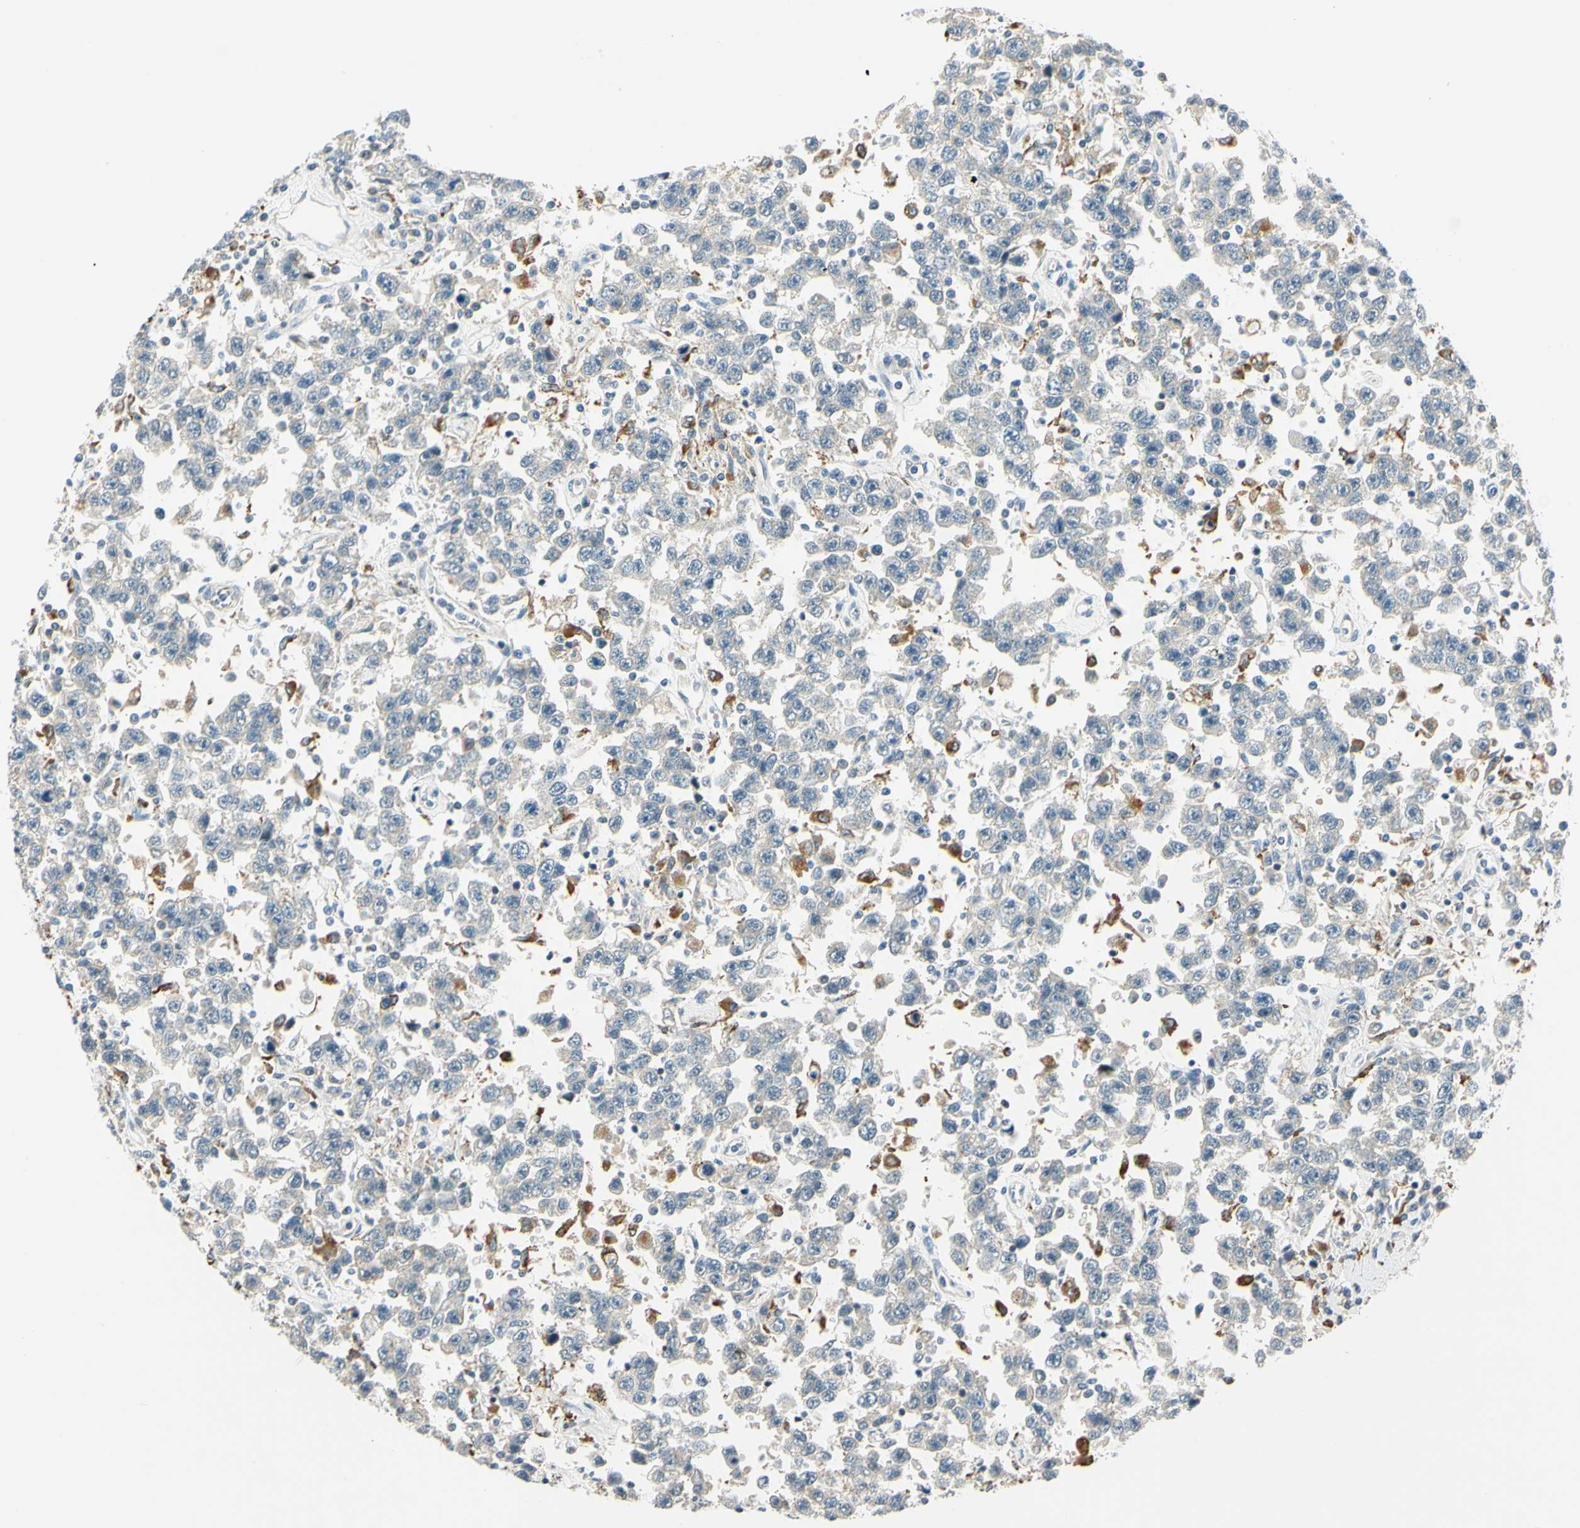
{"staining": {"intensity": "moderate", "quantity": "<25%", "location": "cytoplasmic/membranous"}, "tissue": "testis cancer", "cell_type": "Tumor cells", "image_type": "cancer", "snomed": [{"axis": "morphology", "description": "Seminoma, NOS"}, {"axis": "topography", "description": "Testis"}], "caption": "A high-resolution photomicrograph shows immunohistochemistry (IHC) staining of testis cancer (seminoma), which exhibits moderate cytoplasmic/membranous staining in about <25% of tumor cells. (DAB IHC, brown staining for protein, blue staining for nuclei).", "gene": "LAMA3", "patient": {"sex": "male", "age": 41}}